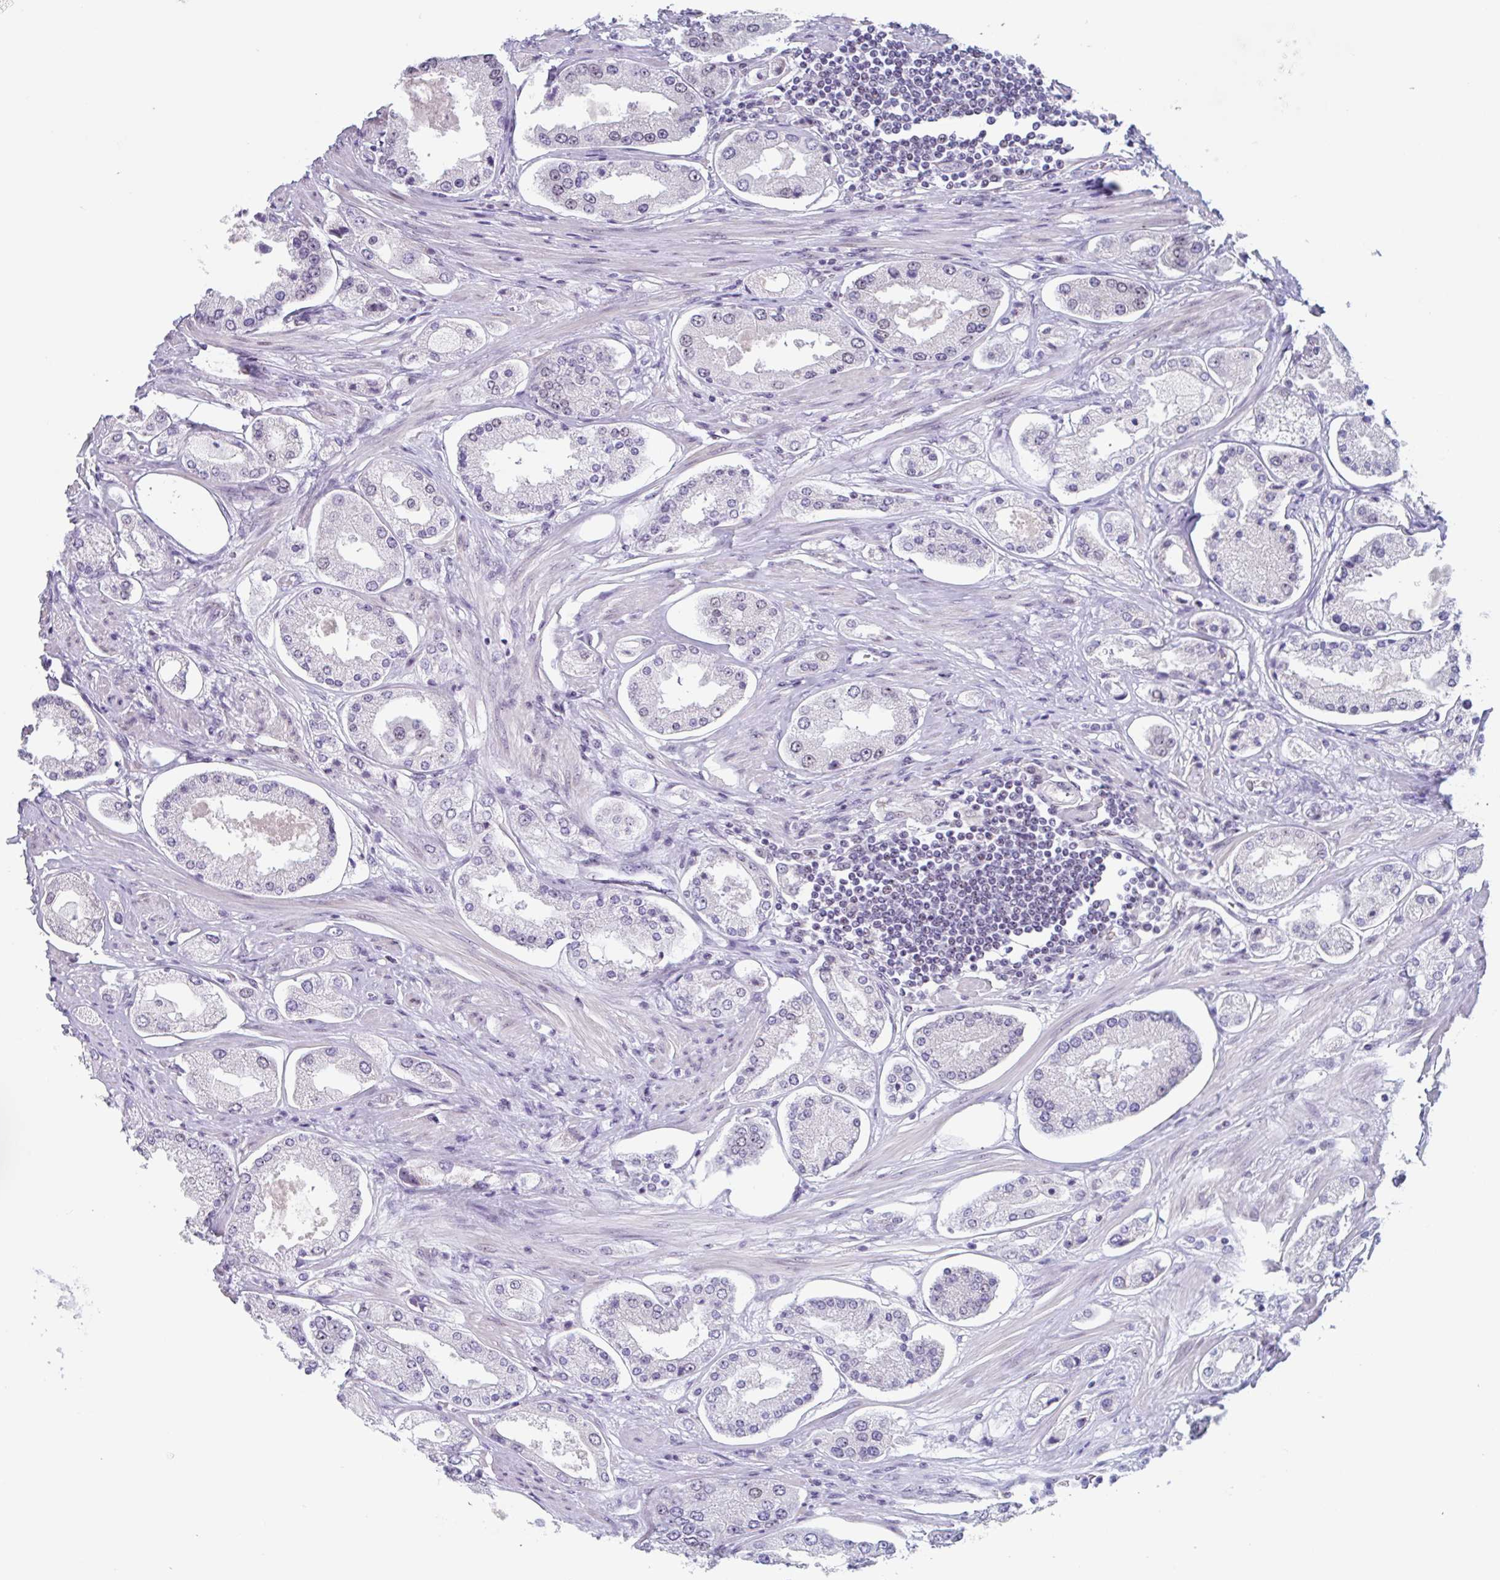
{"staining": {"intensity": "weak", "quantity": "<25%", "location": "nuclear"}, "tissue": "prostate cancer", "cell_type": "Tumor cells", "image_type": "cancer", "snomed": [{"axis": "morphology", "description": "Adenocarcinoma, High grade"}, {"axis": "topography", "description": "Prostate"}], "caption": "DAB (3,3'-diaminobenzidine) immunohistochemical staining of human prostate high-grade adenocarcinoma exhibits no significant expression in tumor cells.", "gene": "LENG9", "patient": {"sex": "male", "age": 69}}